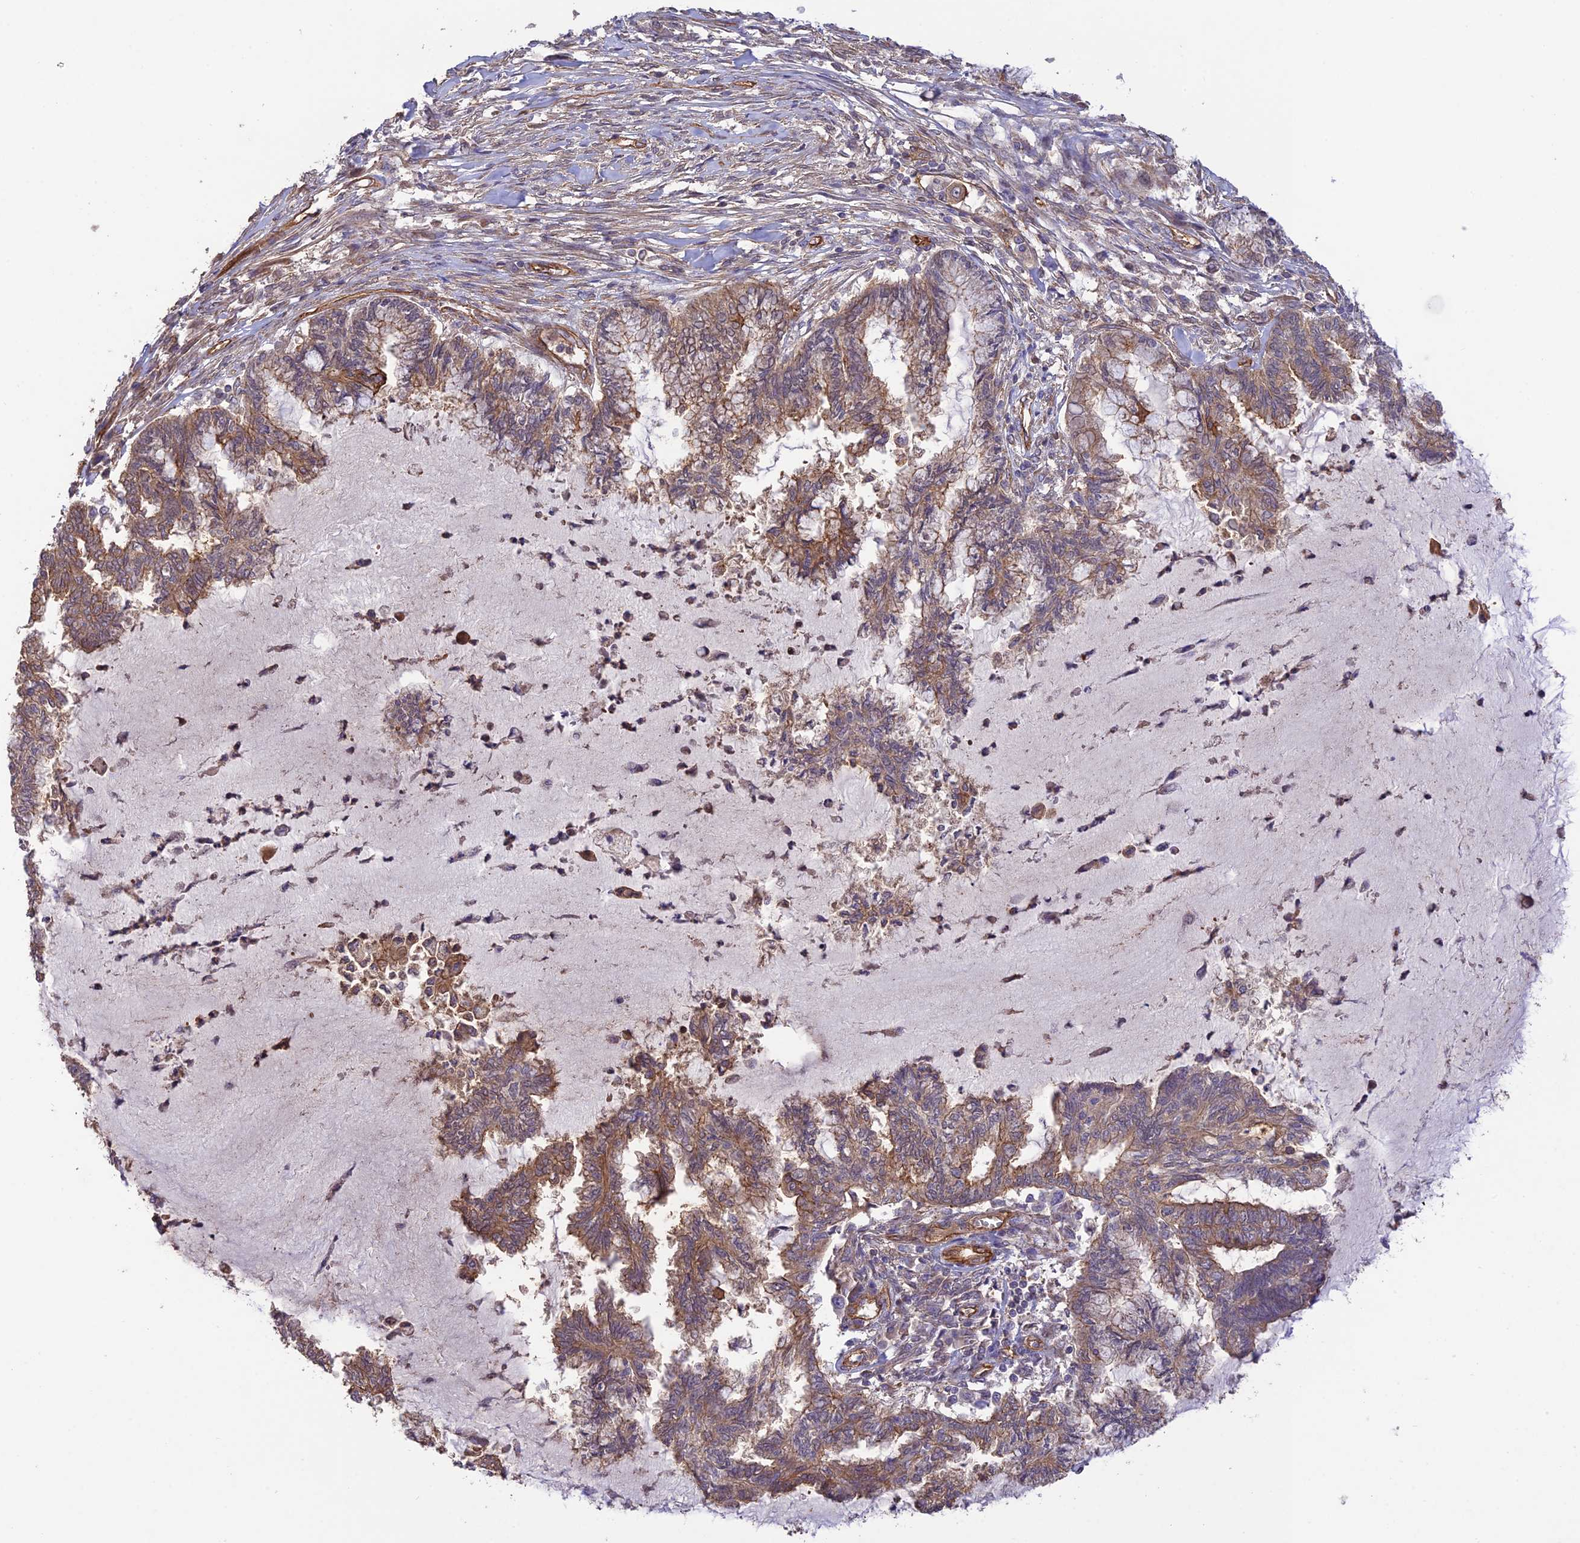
{"staining": {"intensity": "moderate", "quantity": "25%-75%", "location": "cytoplasmic/membranous"}, "tissue": "endometrial cancer", "cell_type": "Tumor cells", "image_type": "cancer", "snomed": [{"axis": "morphology", "description": "Adenocarcinoma, NOS"}, {"axis": "topography", "description": "Endometrium"}], "caption": "Tumor cells exhibit medium levels of moderate cytoplasmic/membranous staining in approximately 25%-75% of cells in adenocarcinoma (endometrial).", "gene": "HOMER2", "patient": {"sex": "female", "age": 86}}